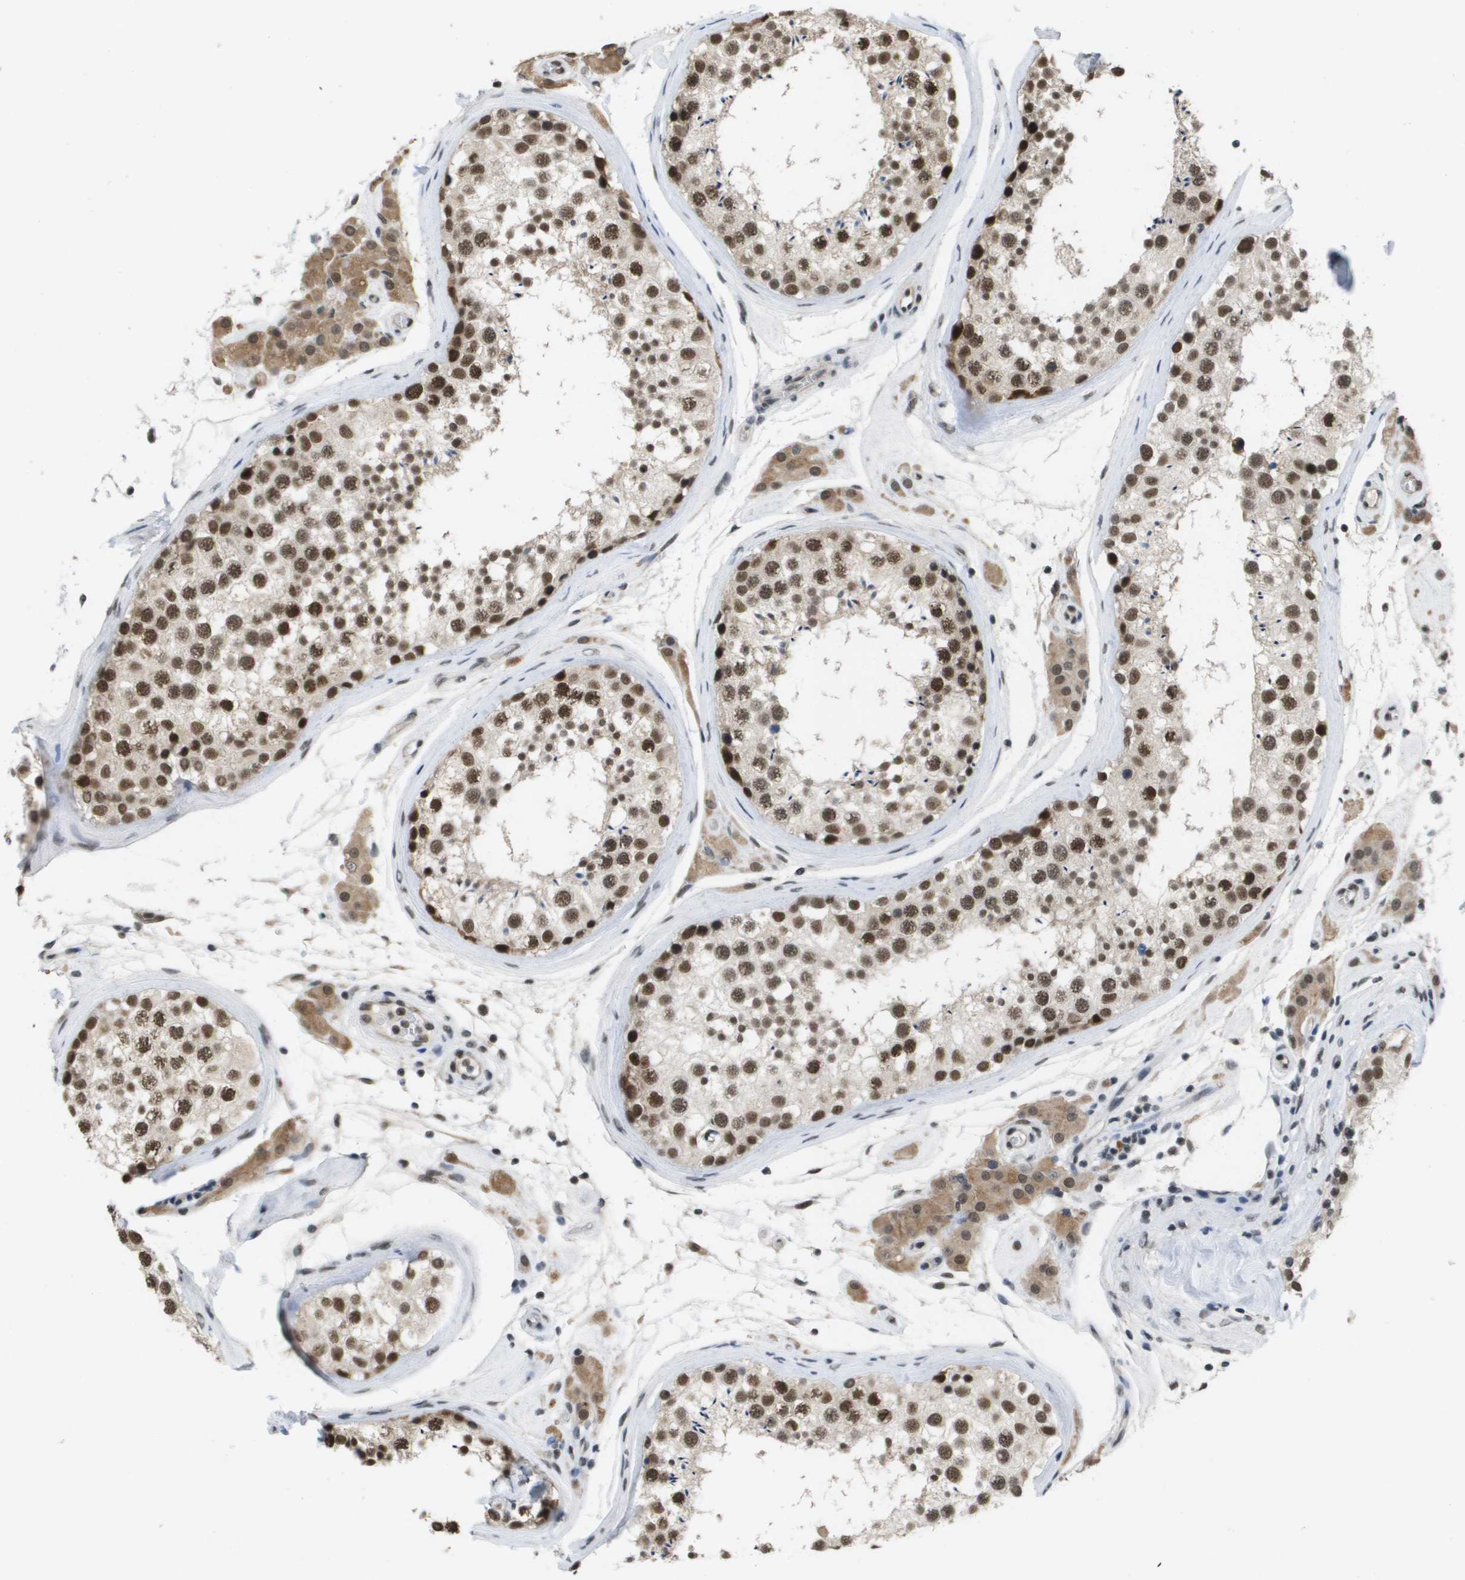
{"staining": {"intensity": "moderate", "quantity": ">75%", "location": "nuclear"}, "tissue": "testis", "cell_type": "Cells in seminiferous ducts", "image_type": "normal", "snomed": [{"axis": "morphology", "description": "Normal tissue, NOS"}, {"axis": "topography", "description": "Testis"}], "caption": "IHC histopathology image of benign testis: human testis stained using immunohistochemistry displays medium levels of moderate protein expression localized specifically in the nuclear of cells in seminiferous ducts, appearing as a nuclear brown color.", "gene": "ISY1", "patient": {"sex": "male", "age": 46}}